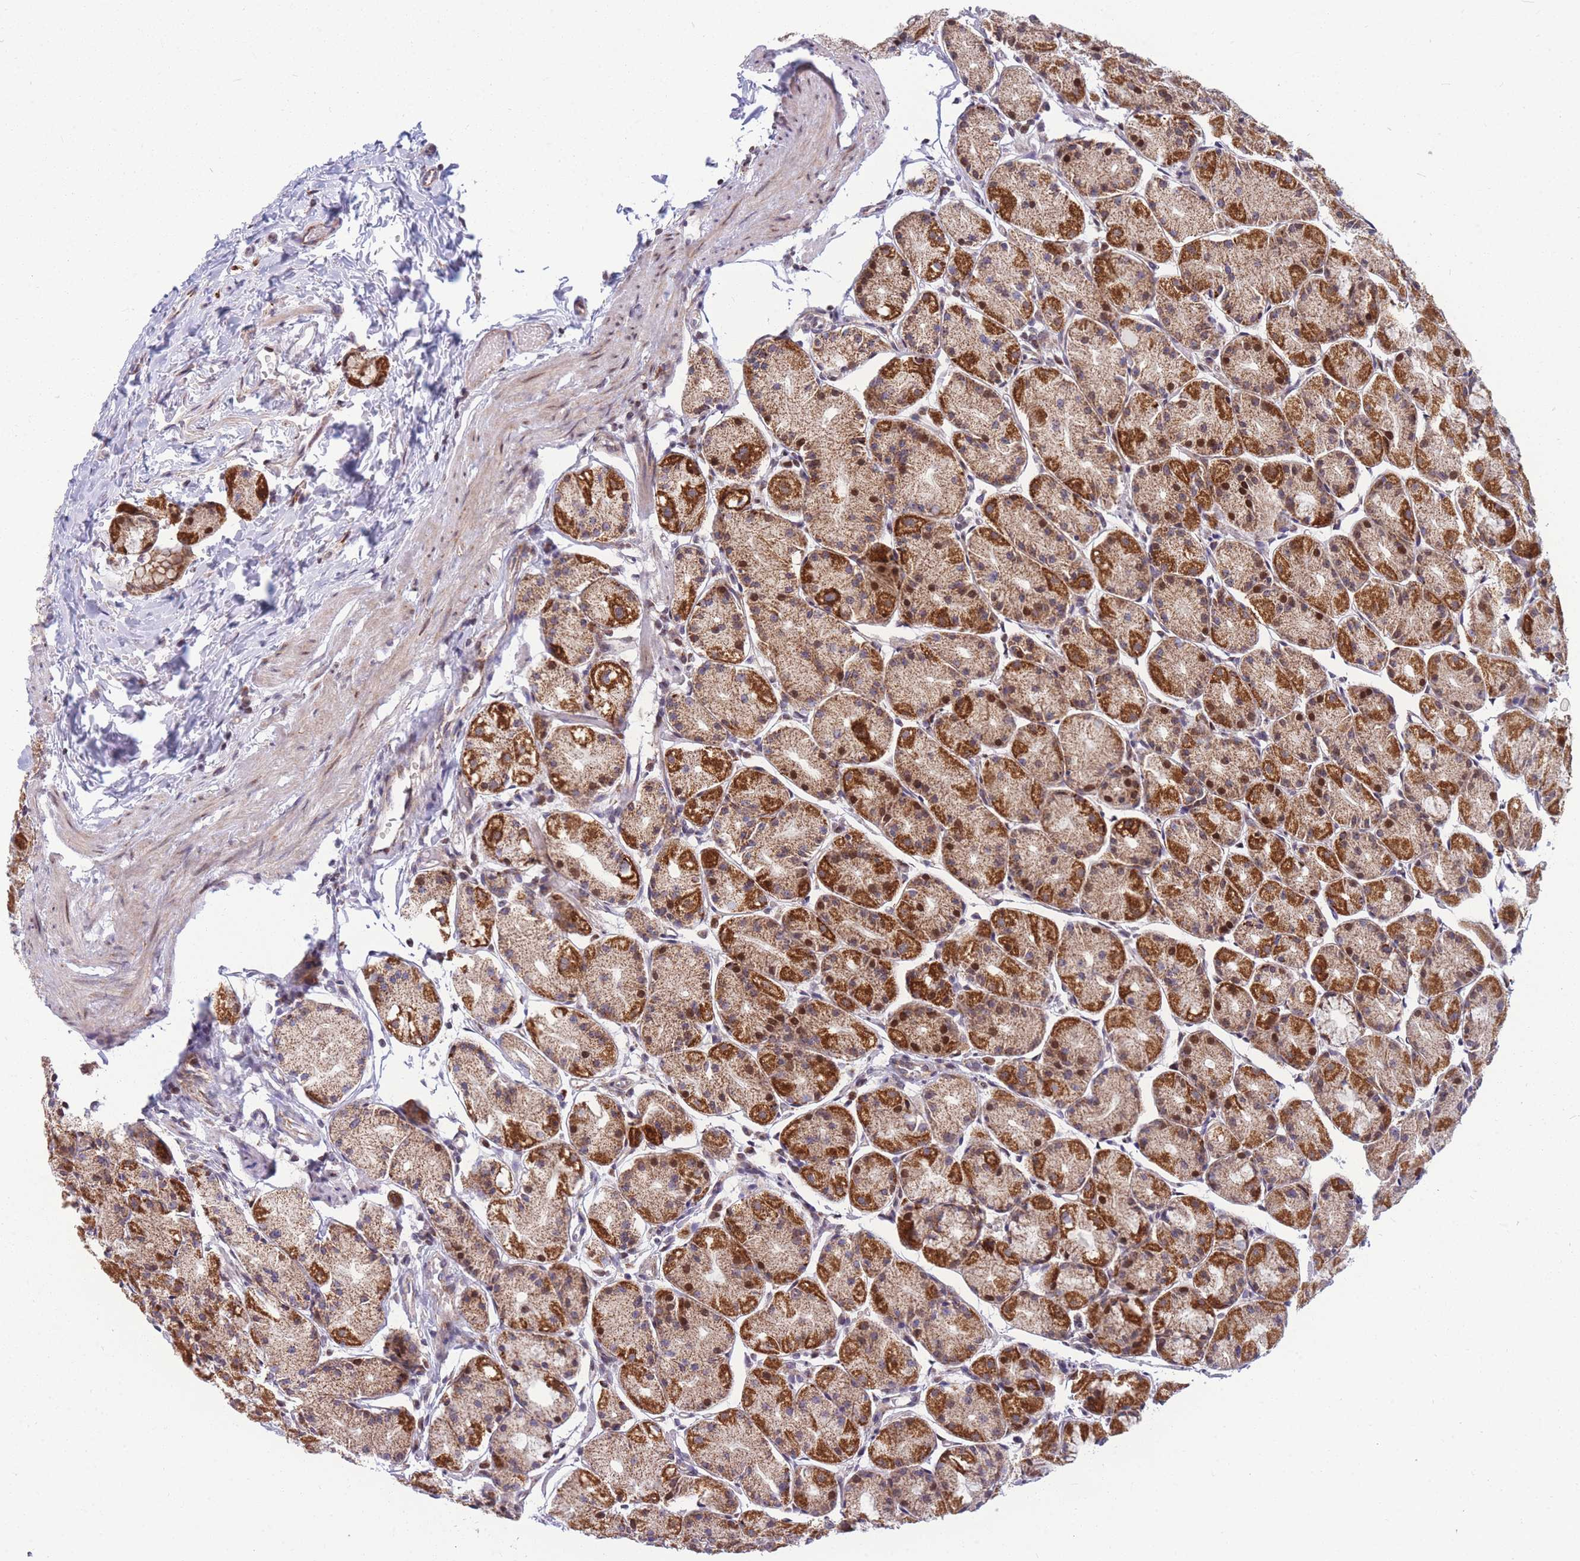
{"staining": {"intensity": "strong", "quantity": ">75%", "location": "cytoplasmic/membranous"}, "tissue": "stomach", "cell_type": "Glandular cells", "image_type": "normal", "snomed": [{"axis": "morphology", "description": "Normal tissue, NOS"}, {"axis": "topography", "description": "Stomach, upper"}], "caption": "This histopathology image shows immunohistochemistry (IHC) staining of normal human stomach, with high strong cytoplasmic/membranous staining in approximately >75% of glandular cells.", "gene": "HSPE1", "patient": {"sex": "male", "age": 47}}